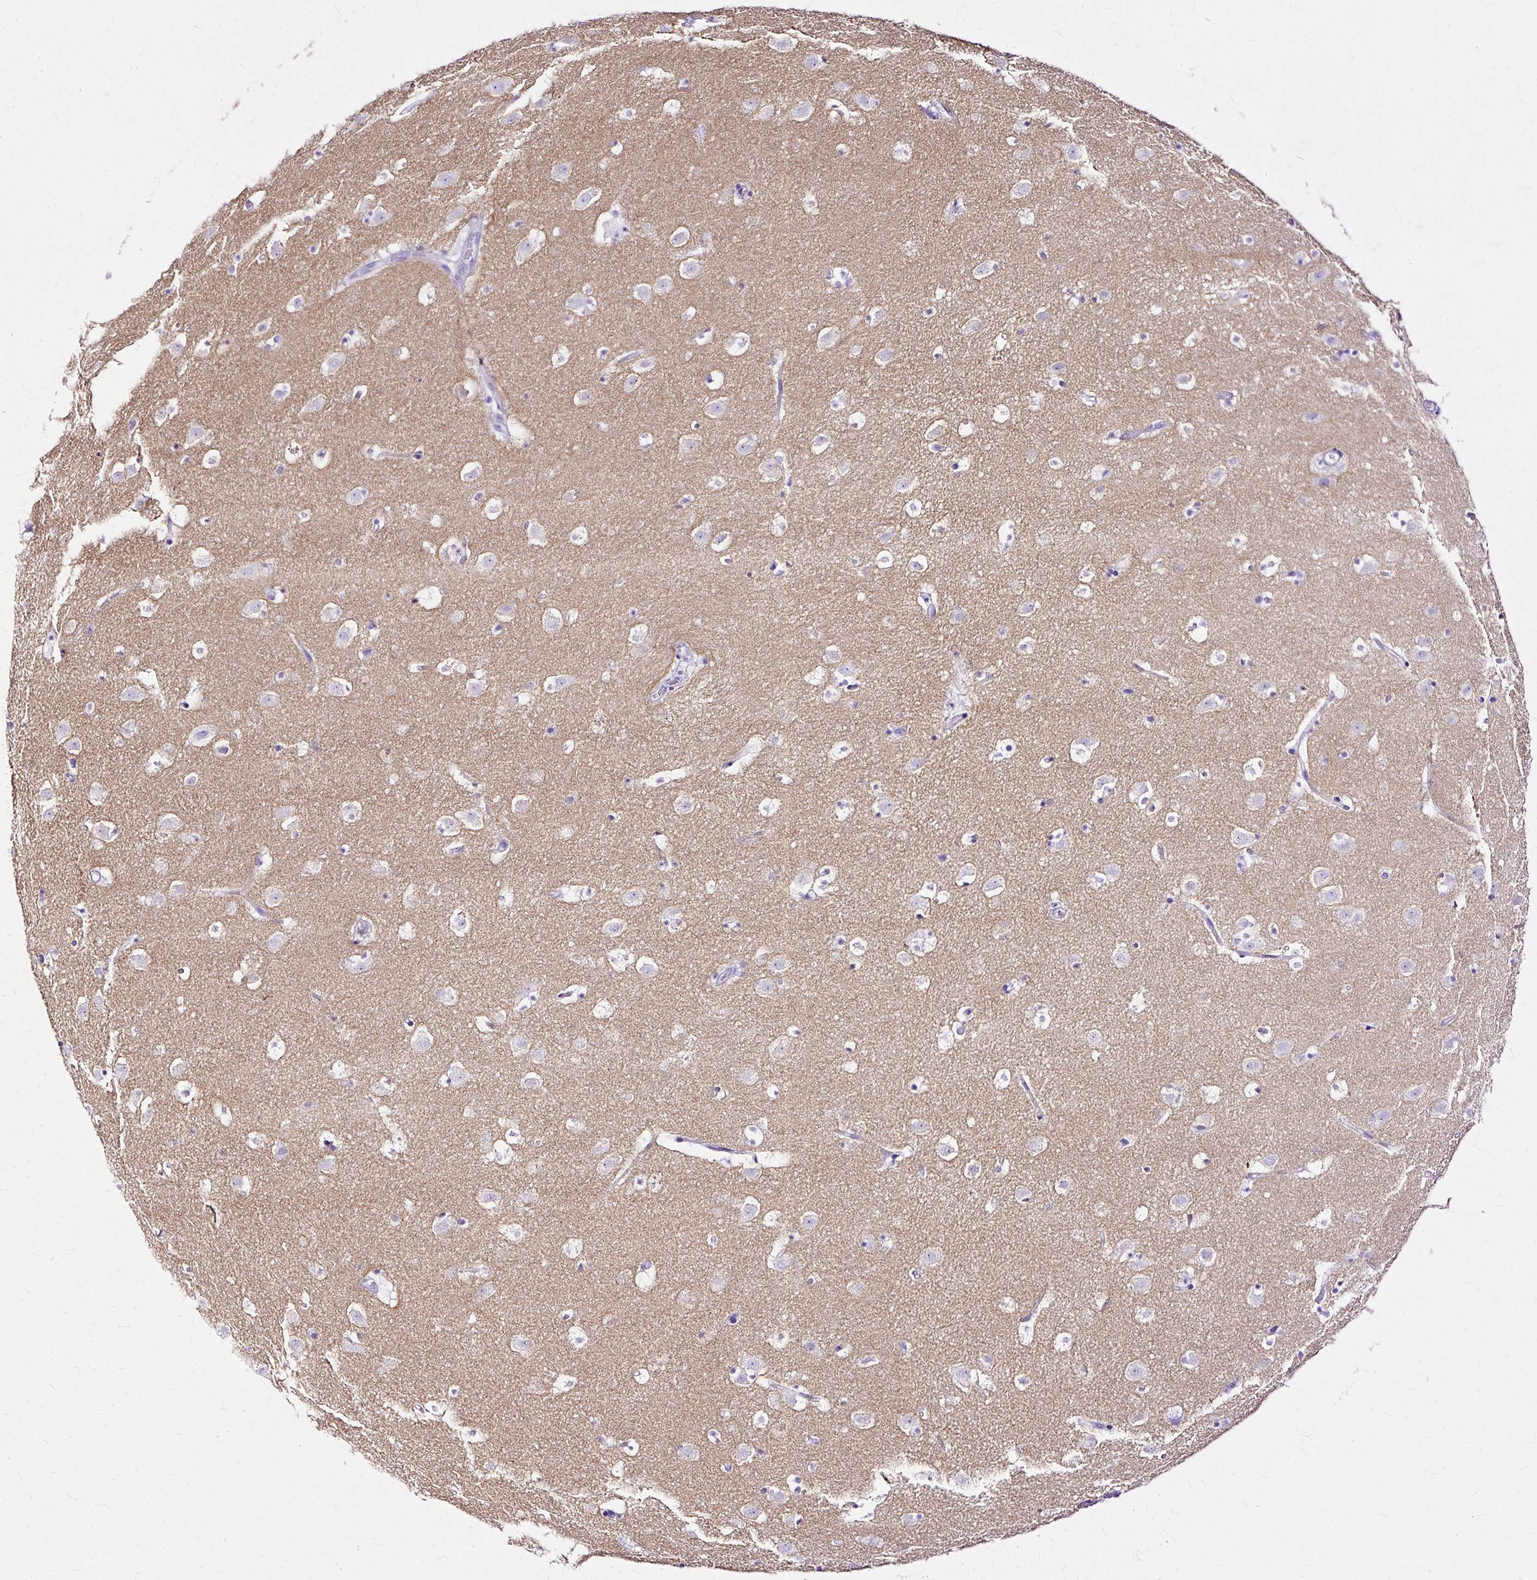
{"staining": {"intensity": "negative", "quantity": "none", "location": "none"}, "tissue": "caudate", "cell_type": "Glial cells", "image_type": "normal", "snomed": [{"axis": "morphology", "description": "Normal tissue, NOS"}, {"axis": "topography", "description": "Lateral ventricle wall"}], "caption": "An image of caudate stained for a protein exhibits no brown staining in glial cells. The staining was performed using DAB to visualize the protein expression in brown, while the nuclei were stained in blue with hematoxylin (Magnification: 20x).", "gene": "SLC8A2", "patient": {"sex": "male", "age": 37}}